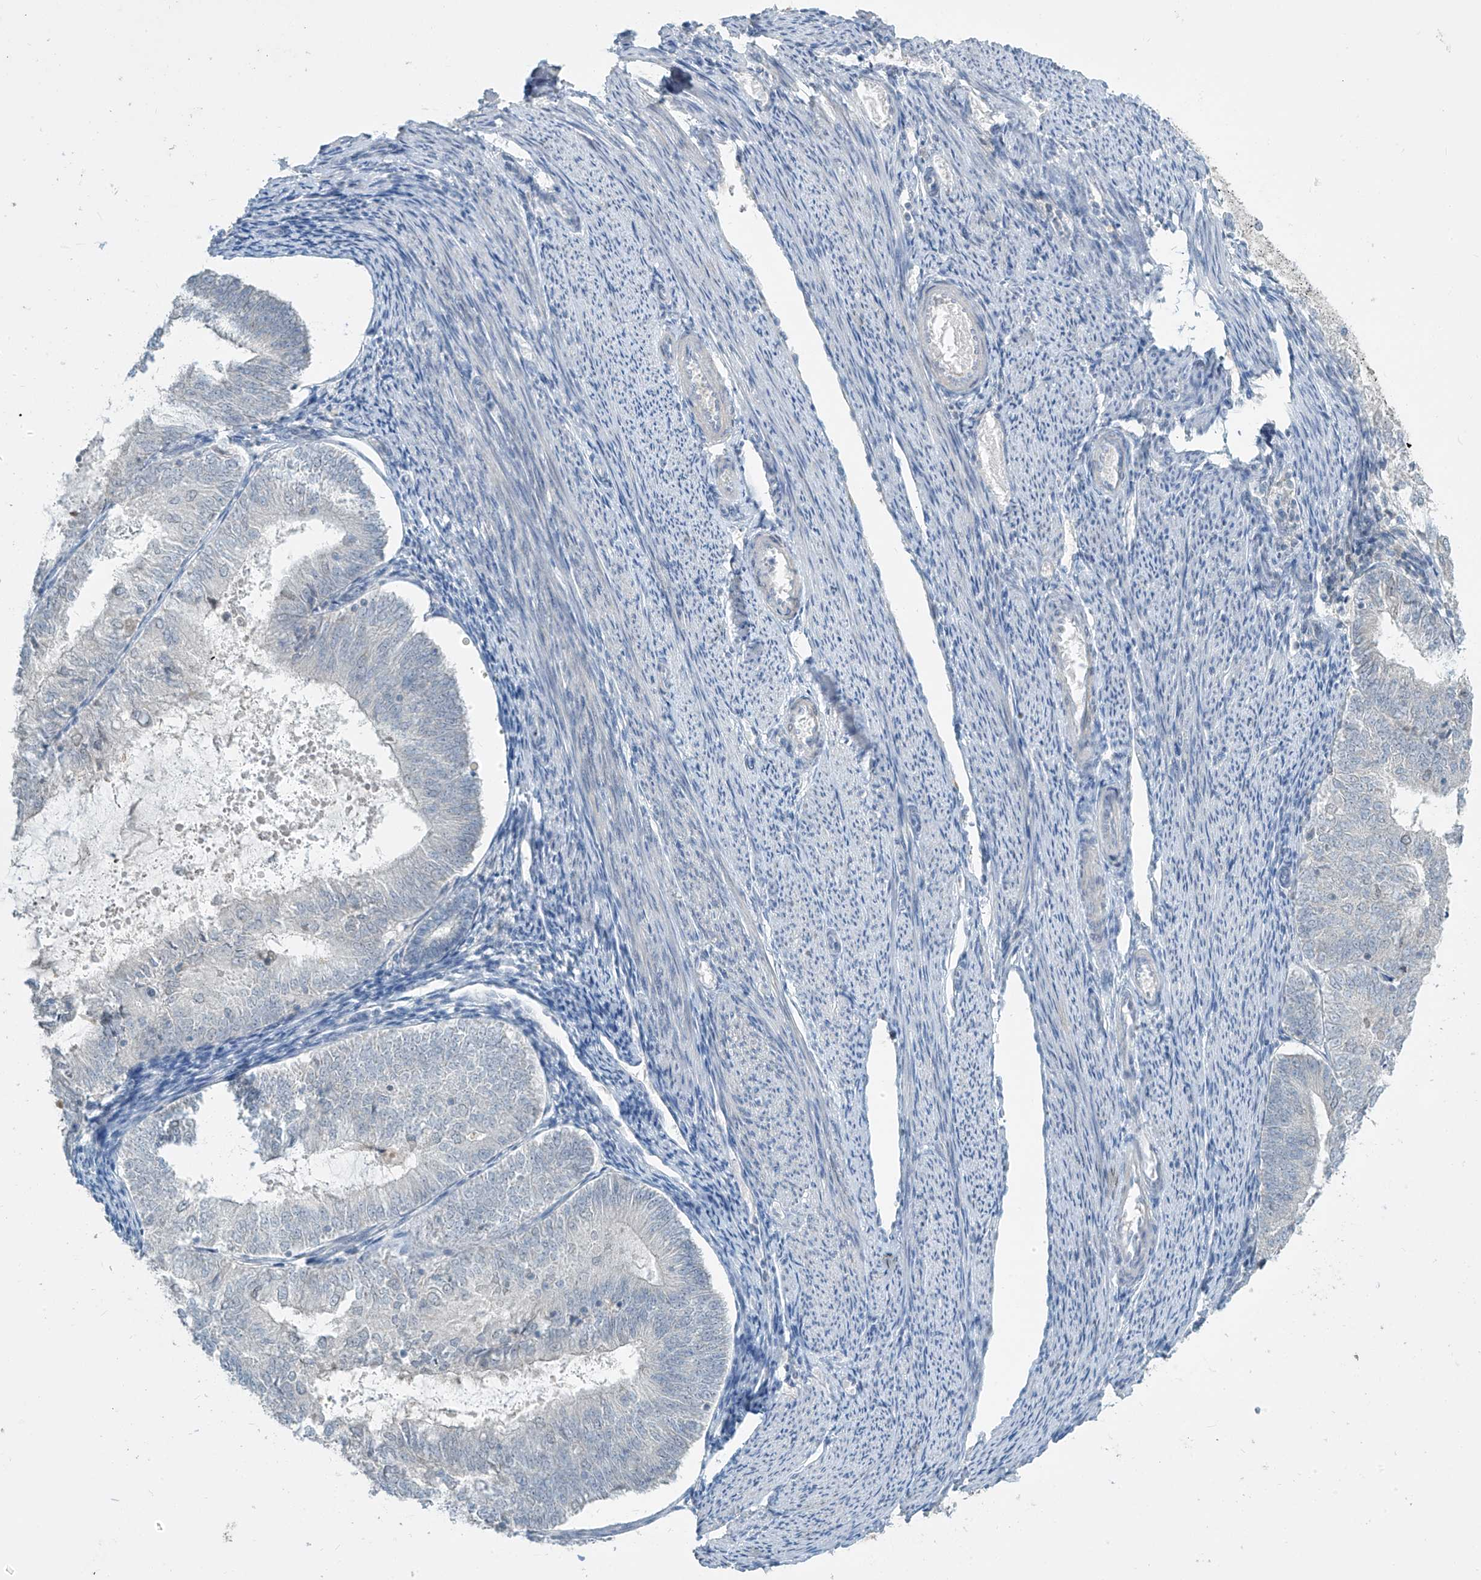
{"staining": {"intensity": "negative", "quantity": "none", "location": "none"}, "tissue": "endometrial cancer", "cell_type": "Tumor cells", "image_type": "cancer", "snomed": [{"axis": "morphology", "description": "Adenocarcinoma, NOS"}, {"axis": "topography", "description": "Endometrium"}], "caption": "Tumor cells show no significant protein staining in endometrial cancer (adenocarcinoma).", "gene": "METAP1D", "patient": {"sex": "female", "age": 57}}